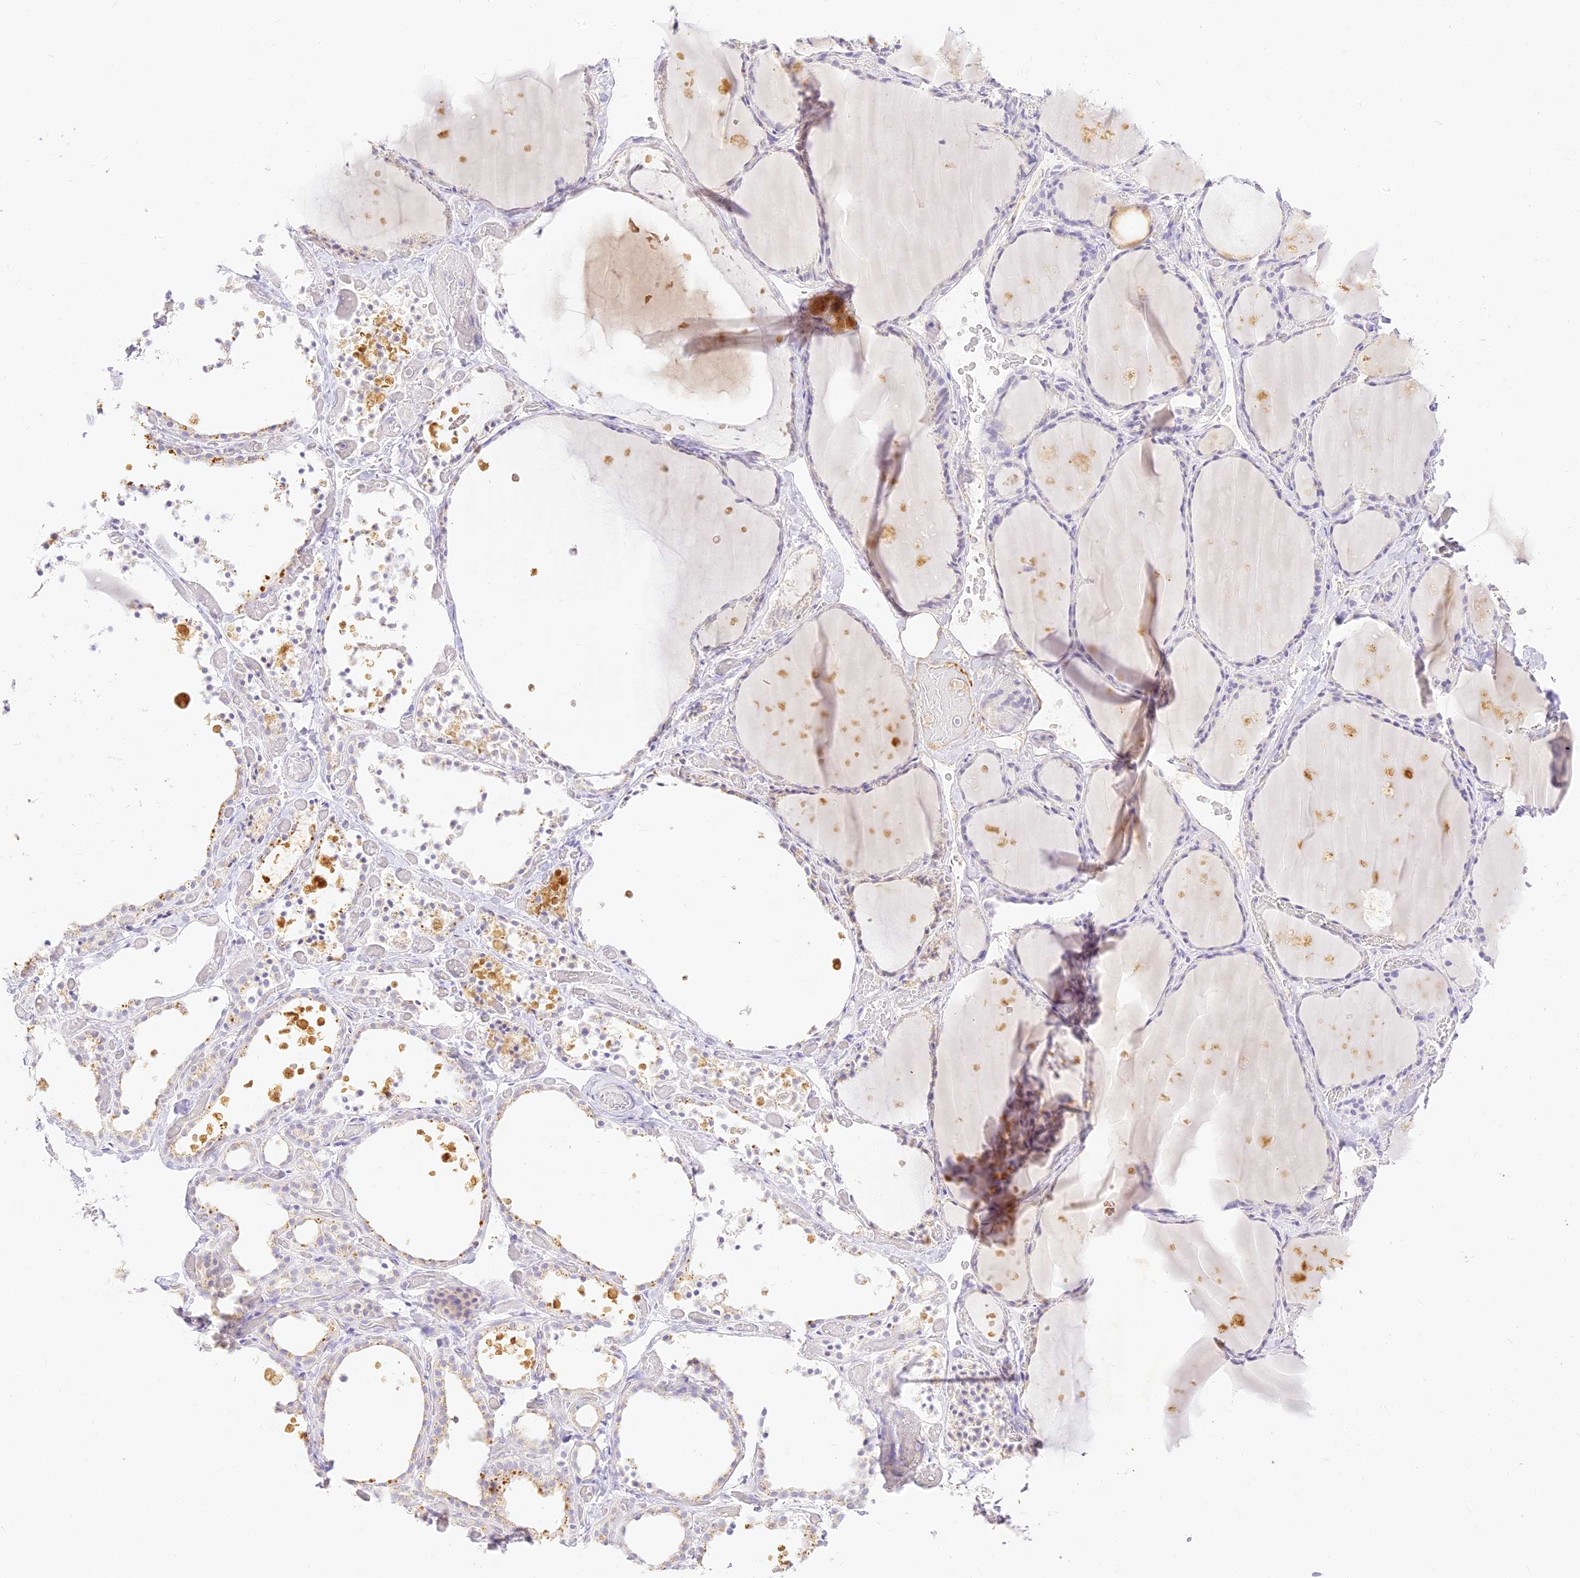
{"staining": {"intensity": "moderate", "quantity": "<25%", "location": "cytoplasmic/membranous"}, "tissue": "thyroid gland", "cell_type": "Glandular cells", "image_type": "normal", "snomed": [{"axis": "morphology", "description": "Normal tissue, NOS"}, {"axis": "topography", "description": "Thyroid gland"}], "caption": "The image demonstrates immunohistochemical staining of unremarkable thyroid gland. There is moderate cytoplasmic/membranous positivity is appreciated in approximately <25% of glandular cells. Nuclei are stained in blue.", "gene": "SEC13", "patient": {"sex": "female", "age": 44}}